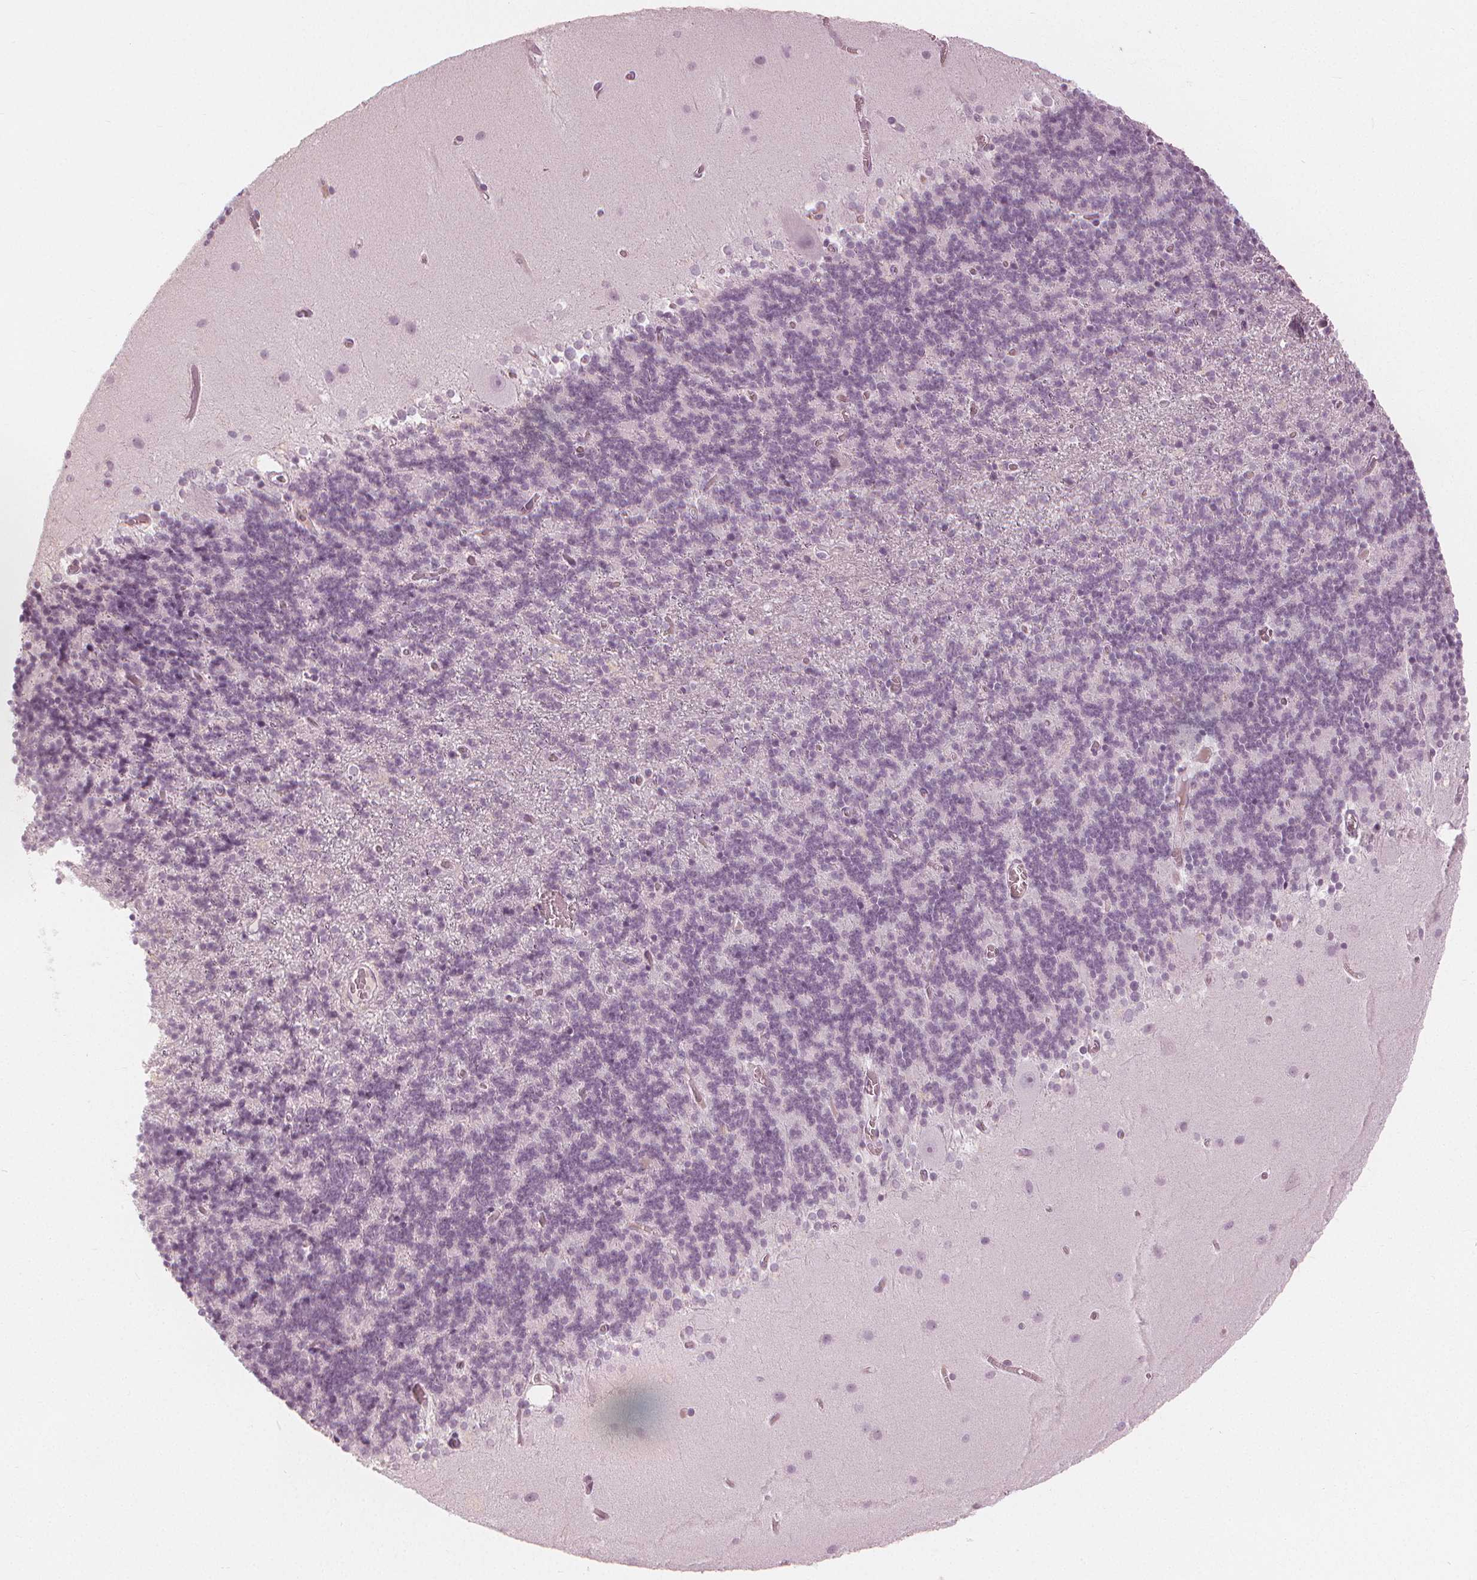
{"staining": {"intensity": "negative", "quantity": "none", "location": "none"}, "tissue": "cerebellum", "cell_type": "Cells in granular layer", "image_type": "normal", "snomed": [{"axis": "morphology", "description": "Normal tissue, NOS"}, {"axis": "topography", "description": "Cerebellum"}], "caption": "IHC image of benign cerebellum: human cerebellum stained with DAB (3,3'-diaminobenzidine) demonstrates no significant protein staining in cells in granular layer. (DAB IHC visualized using brightfield microscopy, high magnification).", "gene": "PAEP", "patient": {"sex": "male", "age": 70}}